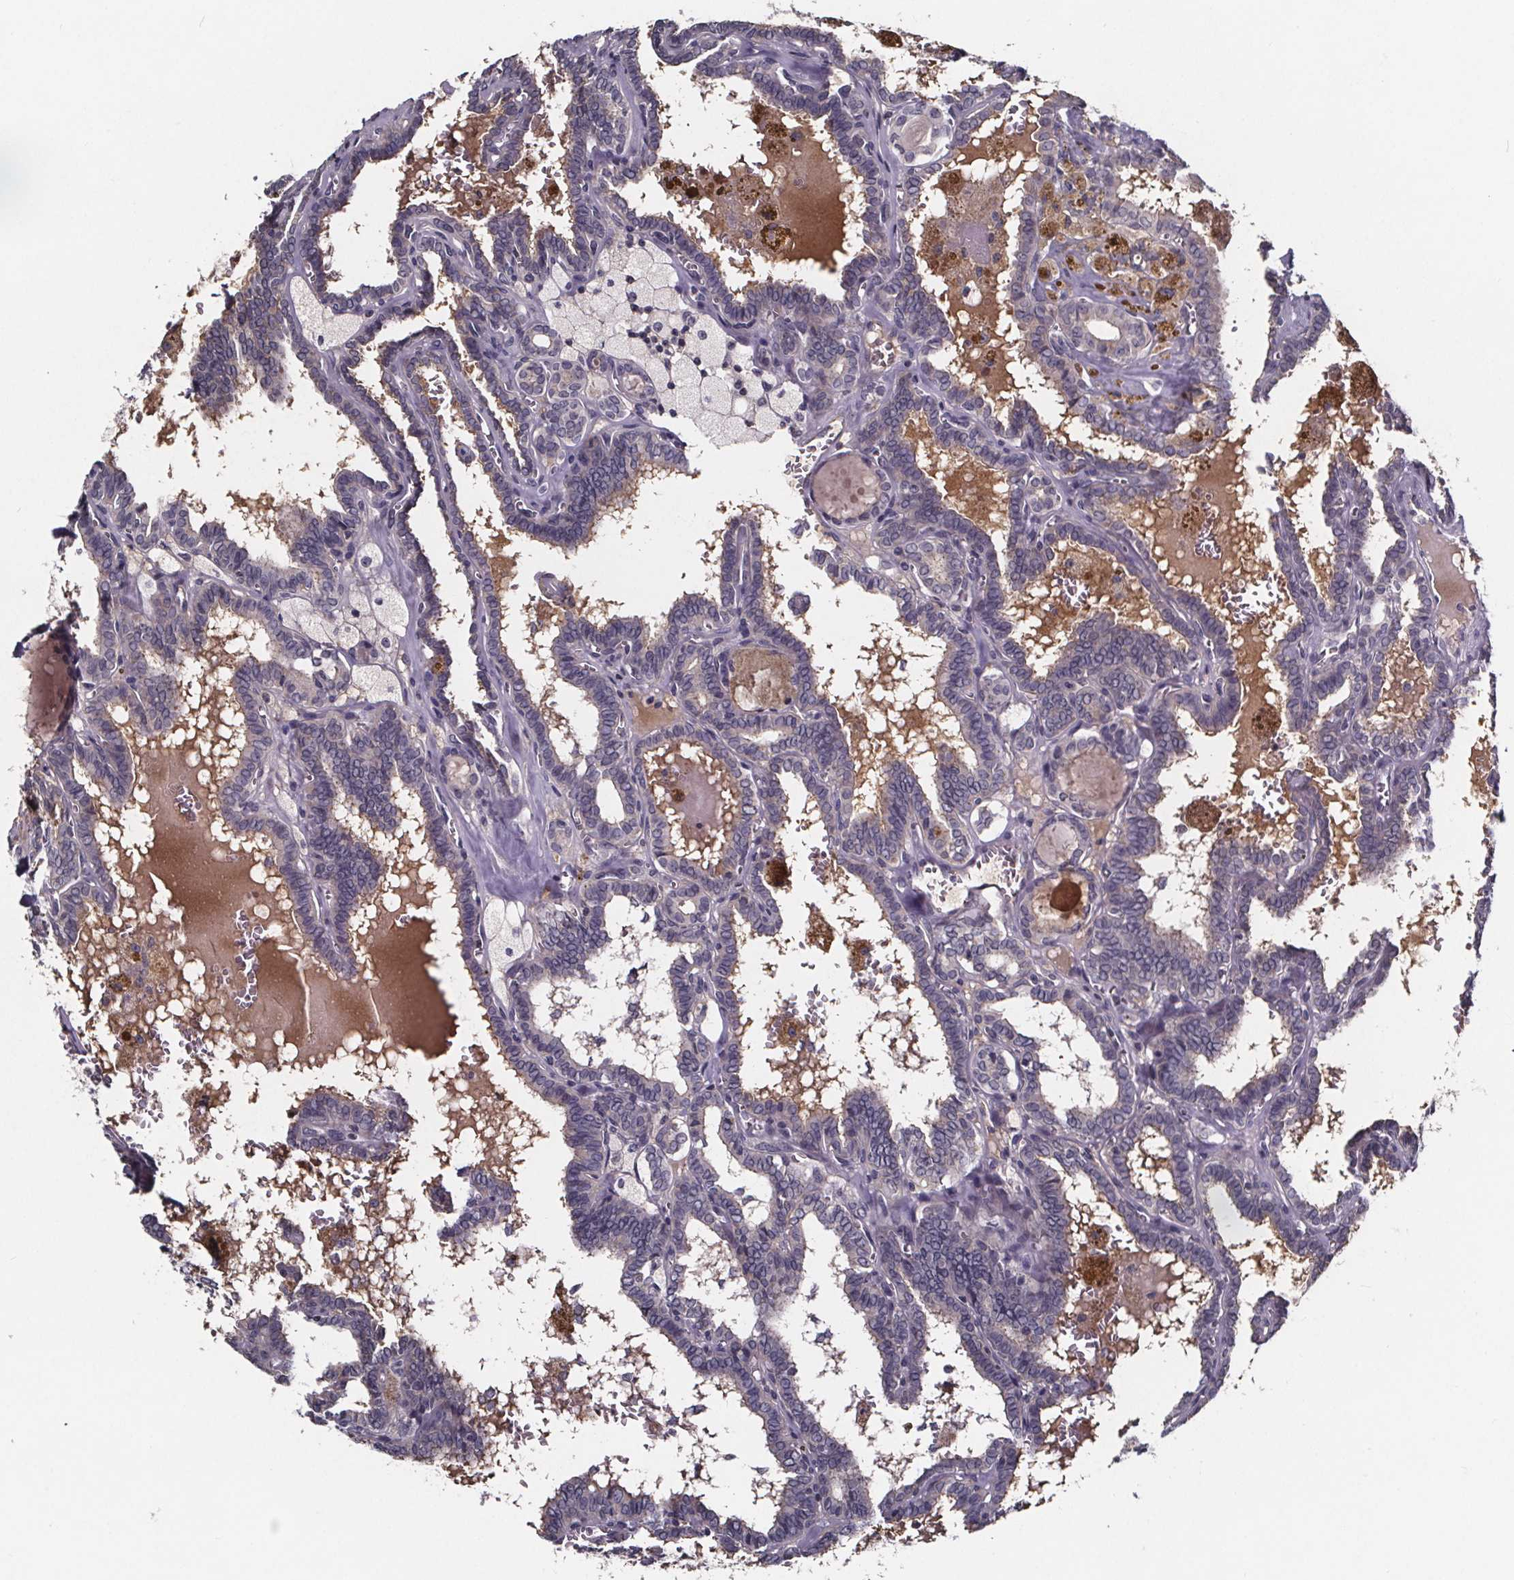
{"staining": {"intensity": "negative", "quantity": "none", "location": "none"}, "tissue": "thyroid cancer", "cell_type": "Tumor cells", "image_type": "cancer", "snomed": [{"axis": "morphology", "description": "Papillary adenocarcinoma, NOS"}, {"axis": "topography", "description": "Thyroid gland"}], "caption": "Tumor cells show no significant protein positivity in thyroid cancer (papillary adenocarcinoma).", "gene": "NPHP4", "patient": {"sex": "female", "age": 39}}